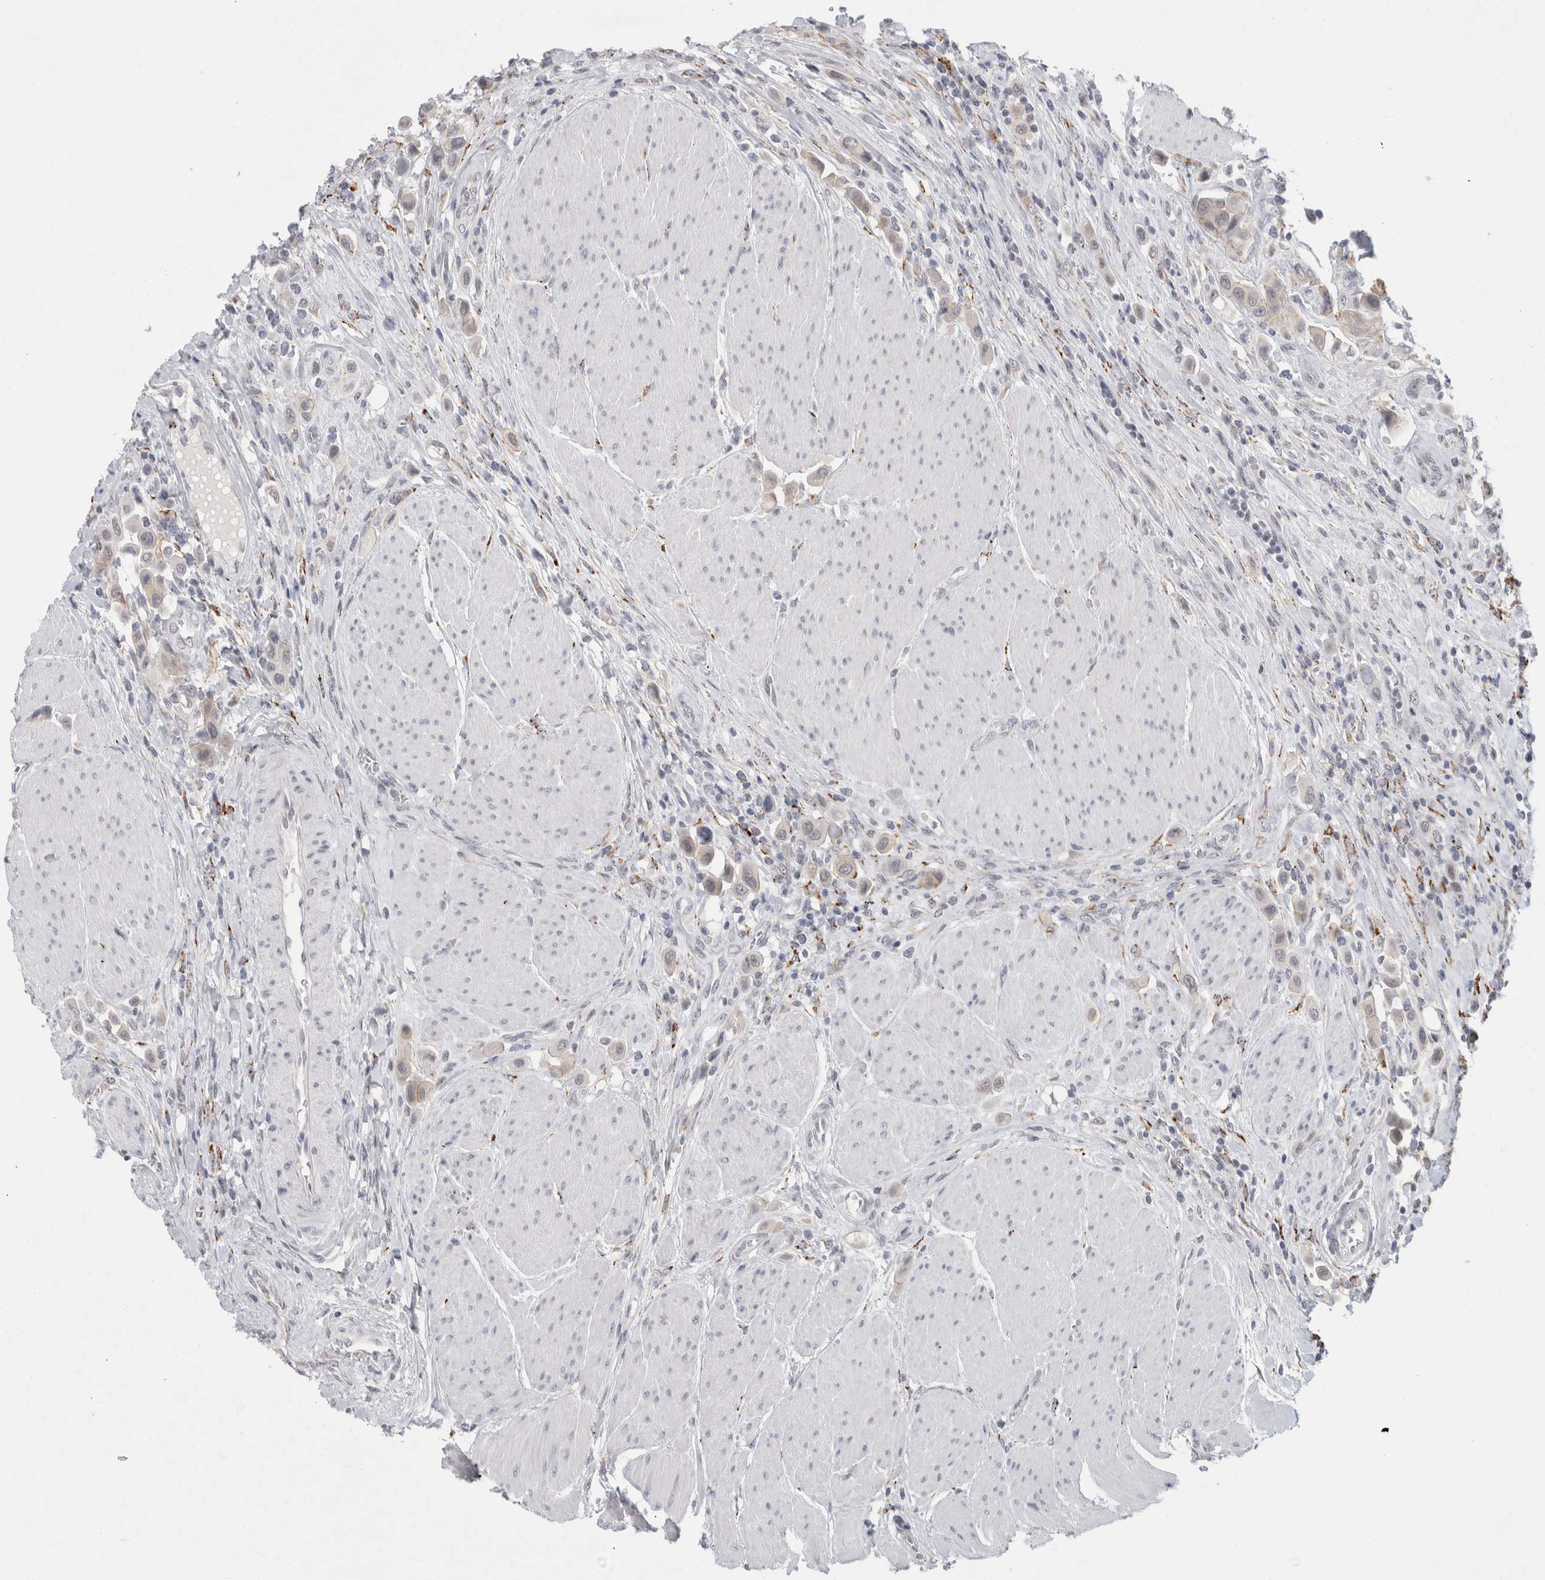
{"staining": {"intensity": "weak", "quantity": "<25%", "location": "cytoplasmic/membranous"}, "tissue": "urothelial cancer", "cell_type": "Tumor cells", "image_type": "cancer", "snomed": [{"axis": "morphology", "description": "Urothelial carcinoma, High grade"}, {"axis": "topography", "description": "Urinary bladder"}], "caption": "The photomicrograph reveals no significant expression in tumor cells of urothelial cancer.", "gene": "NIPA1", "patient": {"sex": "male", "age": 50}}